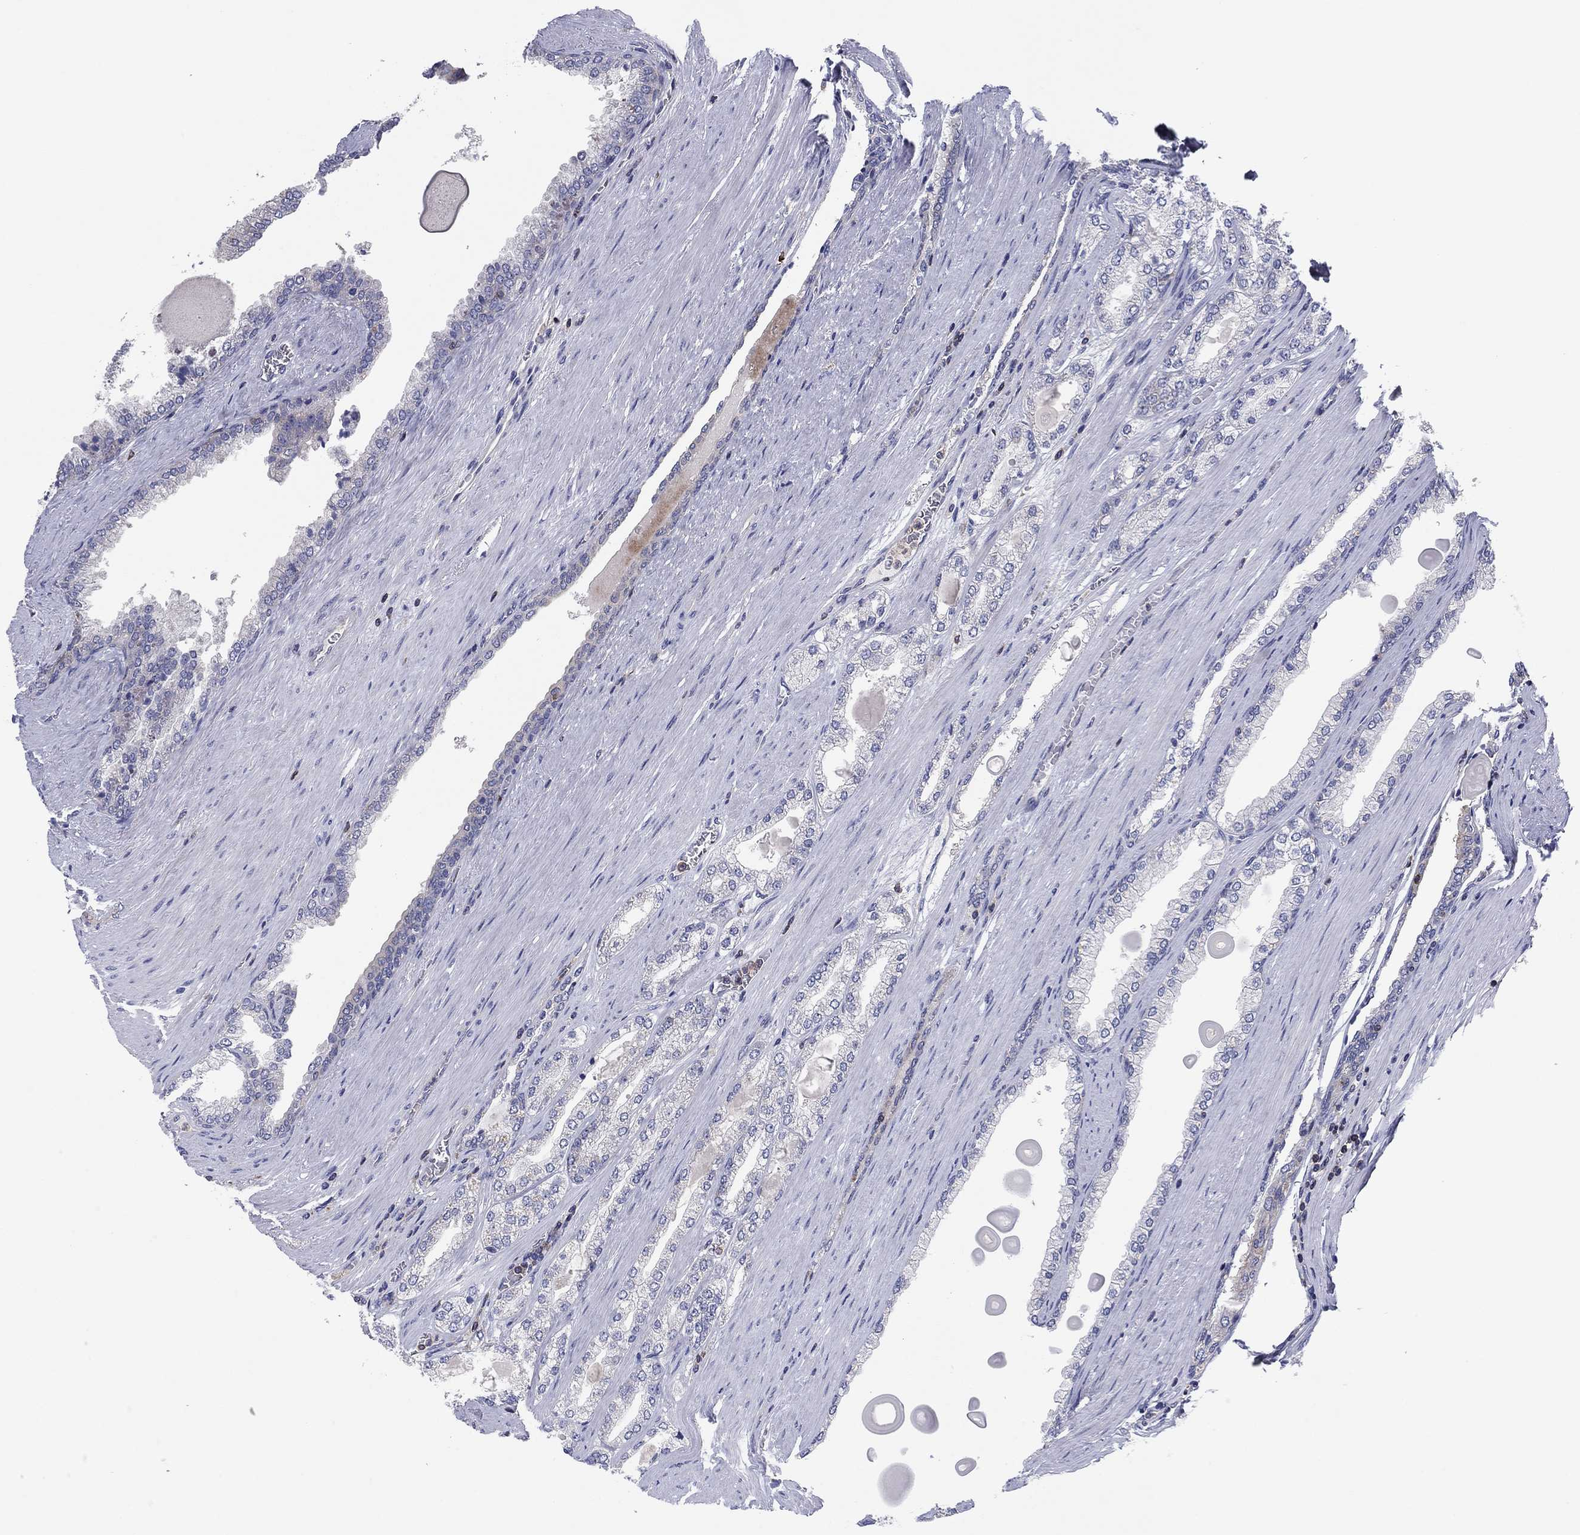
{"staining": {"intensity": "negative", "quantity": "none", "location": "none"}, "tissue": "prostate cancer", "cell_type": "Tumor cells", "image_type": "cancer", "snomed": [{"axis": "morphology", "description": "Adenocarcinoma, Low grade"}, {"axis": "topography", "description": "Prostate"}], "caption": "Prostate low-grade adenocarcinoma was stained to show a protein in brown. There is no significant positivity in tumor cells. (DAB IHC, high magnification).", "gene": "PVR", "patient": {"sex": "male", "age": 72}}